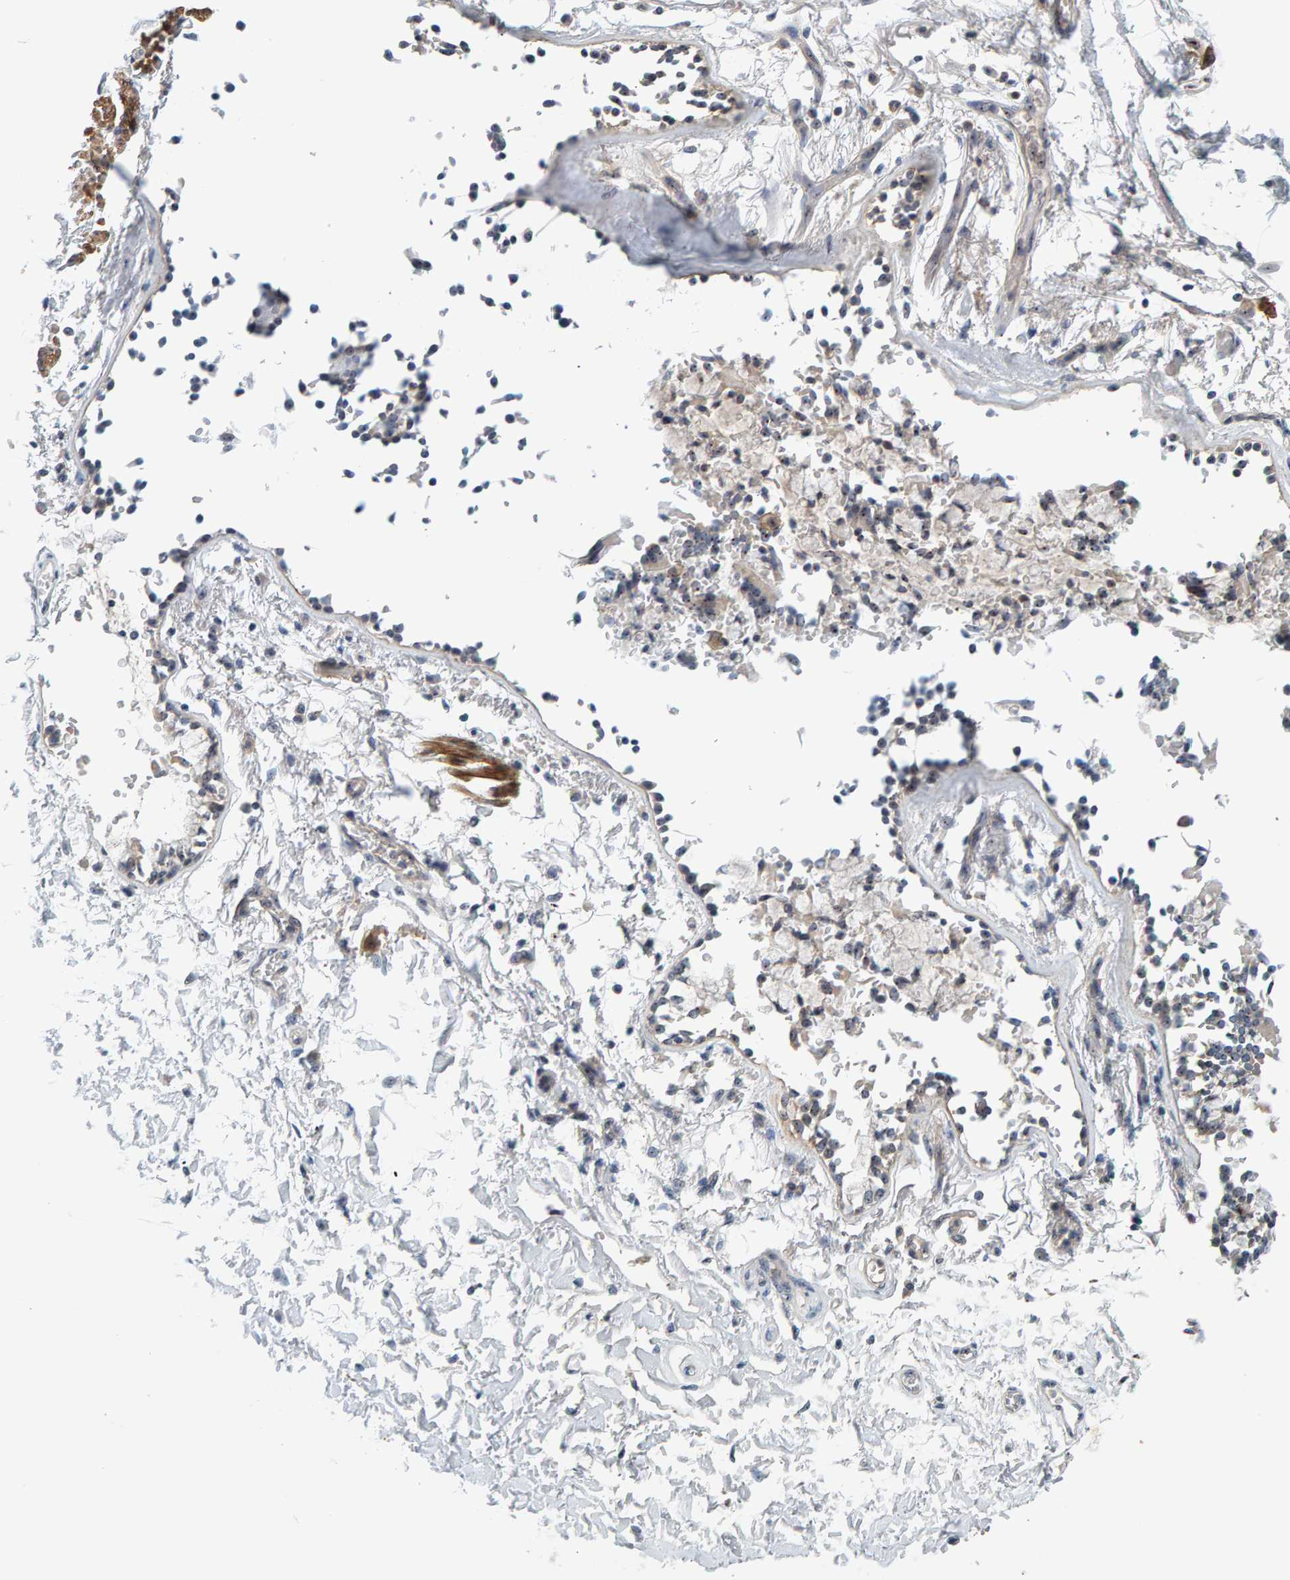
{"staining": {"intensity": "weak", "quantity": "25%-75%", "location": "nuclear"}, "tissue": "soft tissue", "cell_type": "Fibroblasts", "image_type": "normal", "snomed": [{"axis": "morphology", "description": "Normal tissue, NOS"}, {"axis": "topography", "description": "Cartilage tissue"}, {"axis": "topography", "description": "Lung"}], "caption": "Immunohistochemical staining of unremarkable human soft tissue demonstrates low levels of weak nuclear expression in approximately 25%-75% of fibroblasts.", "gene": "NOL11", "patient": {"sex": "female", "age": 77}}